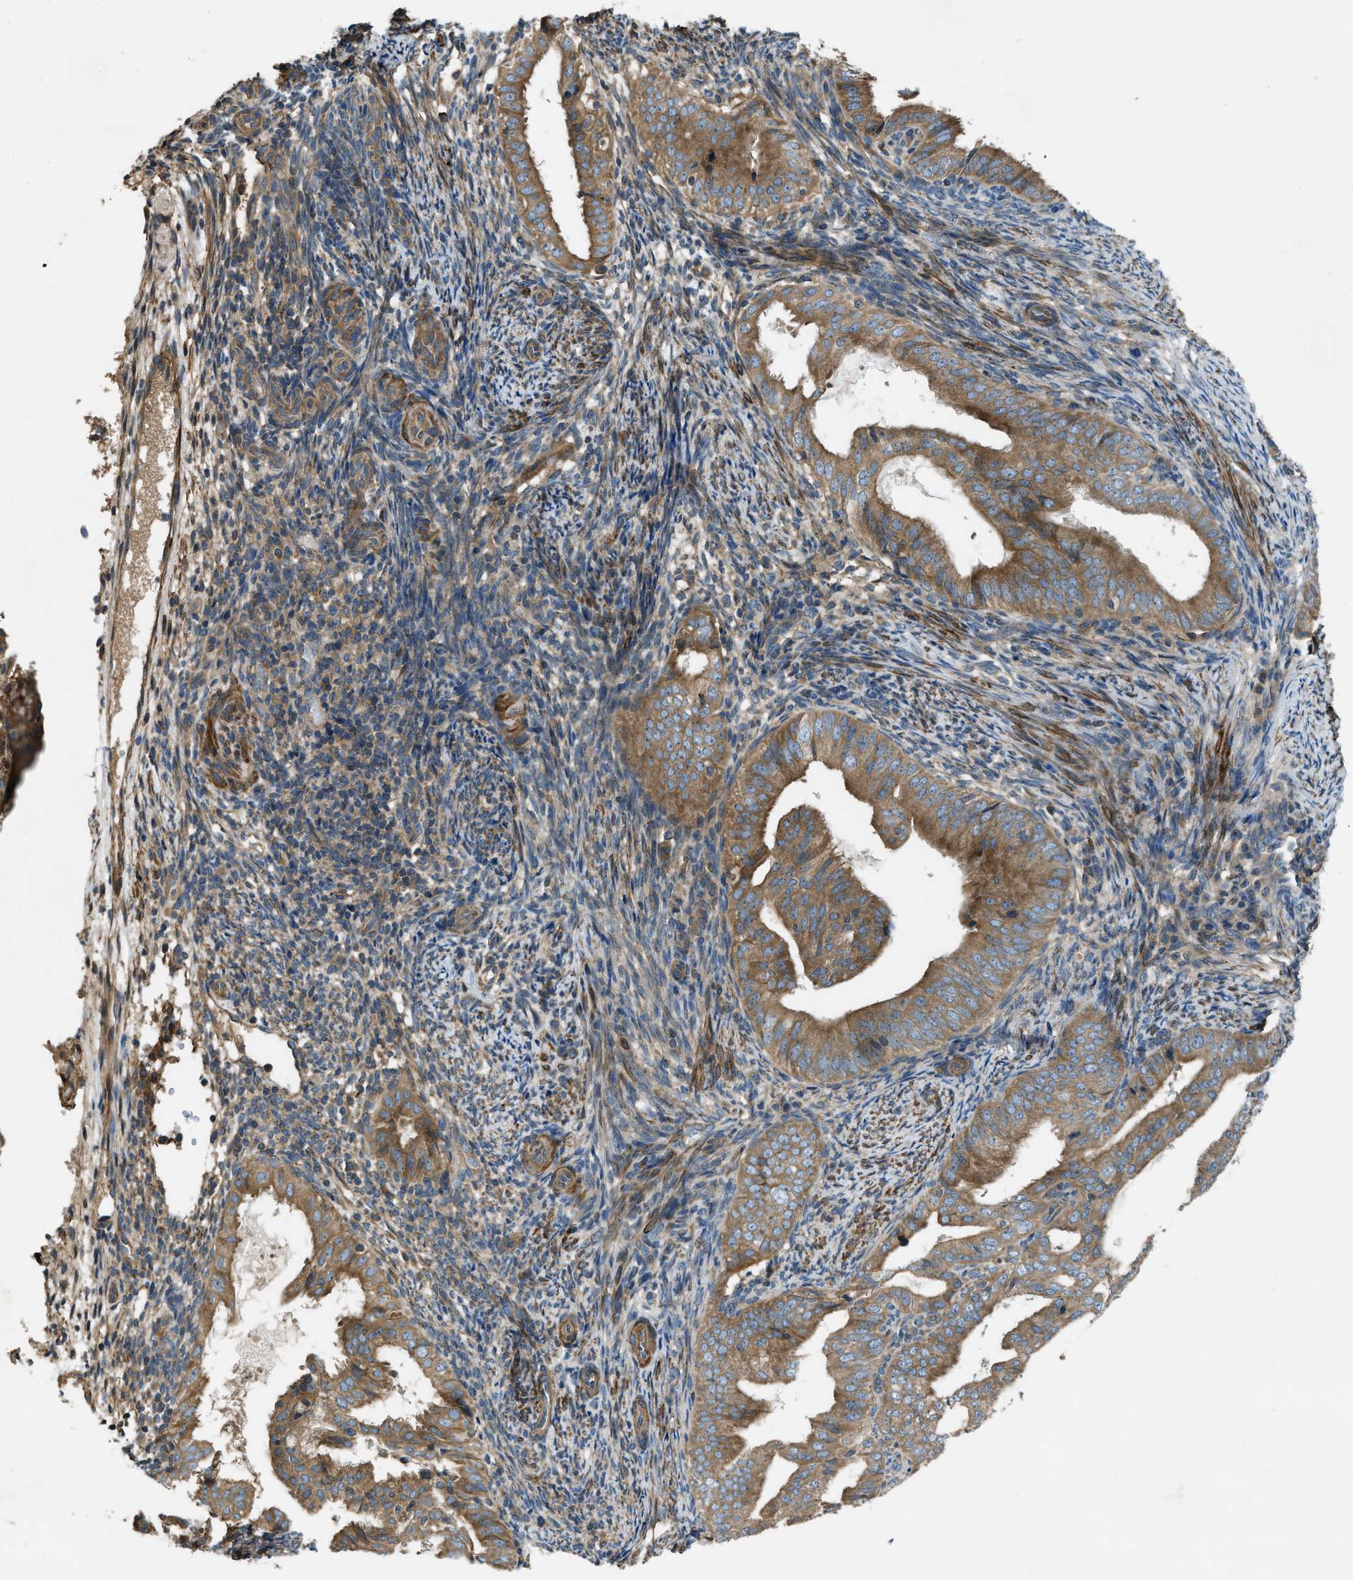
{"staining": {"intensity": "moderate", "quantity": ">75%", "location": "cytoplasmic/membranous"}, "tissue": "endometrial cancer", "cell_type": "Tumor cells", "image_type": "cancer", "snomed": [{"axis": "morphology", "description": "Adenocarcinoma, NOS"}, {"axis": "topography", "description": "Endometrium"}], "caption": "A photomicrograph of human endometrial adenocarcinoma stained for a protein exhibits moderate cytoplasmic/membranous brown staining in tumor cells.", "gene": "VEZT", "patient": {"sex": "female", "age": 58}}